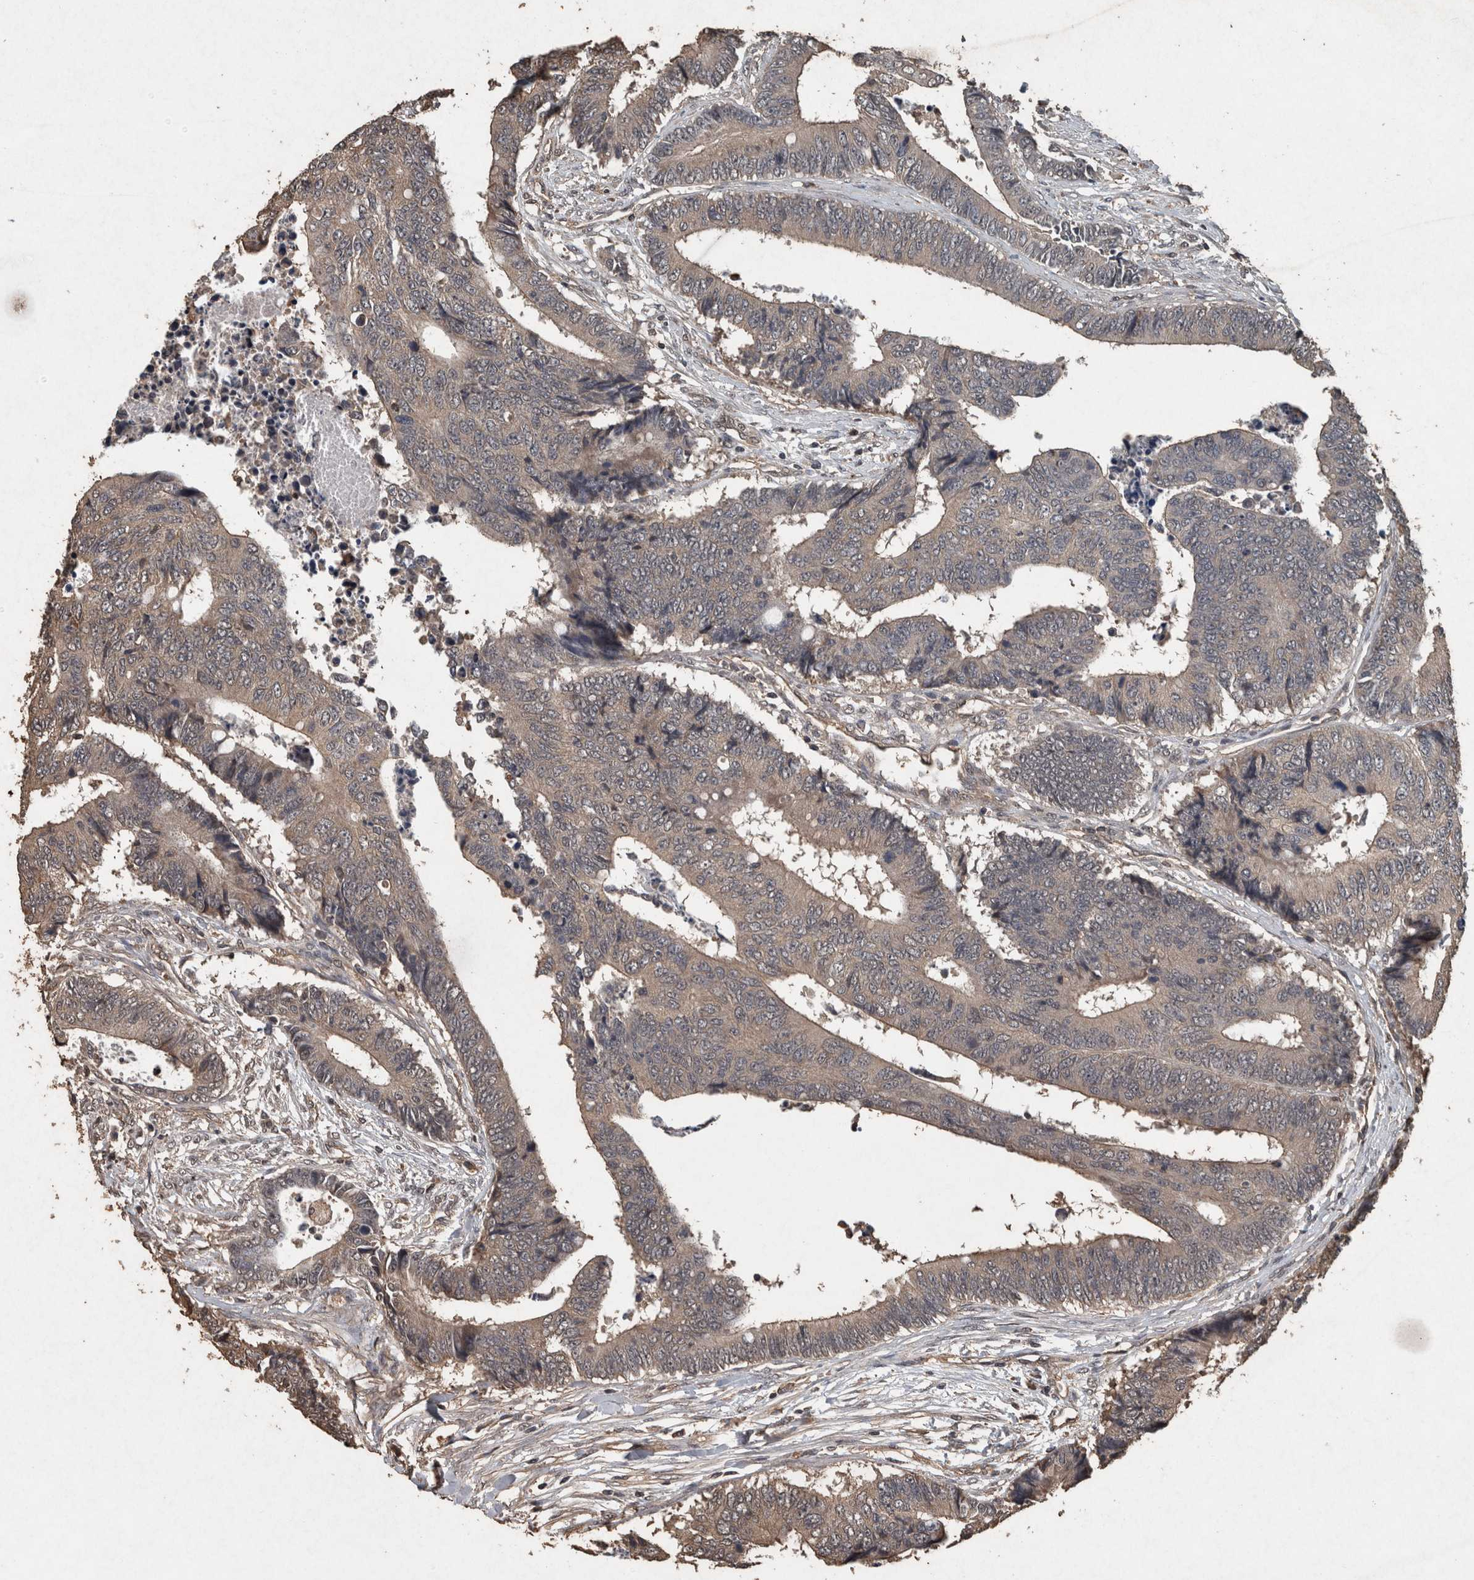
{"staining": {"intensity": "weak", "quantity": ">75%", "location": "cytoplasmic/membranous"}, "tissue": "colorectal cancer", "cell_type": "Tumor cells", "image_type": "cancer", "snomed": [{"axis": "morphology", "description": "Adenocarcinoma, NOS"}, {"axis": "topography", "description": "Rectum"}], "caption": "Immunohistochemical staining of colorectal adenocarcinoma reveals low levels of weak cytoplasmic/membranous protein expression in about >75% of tumor cells.", "gene": "FGFRL1", "patient": {"sex": "male", "age": 84}}